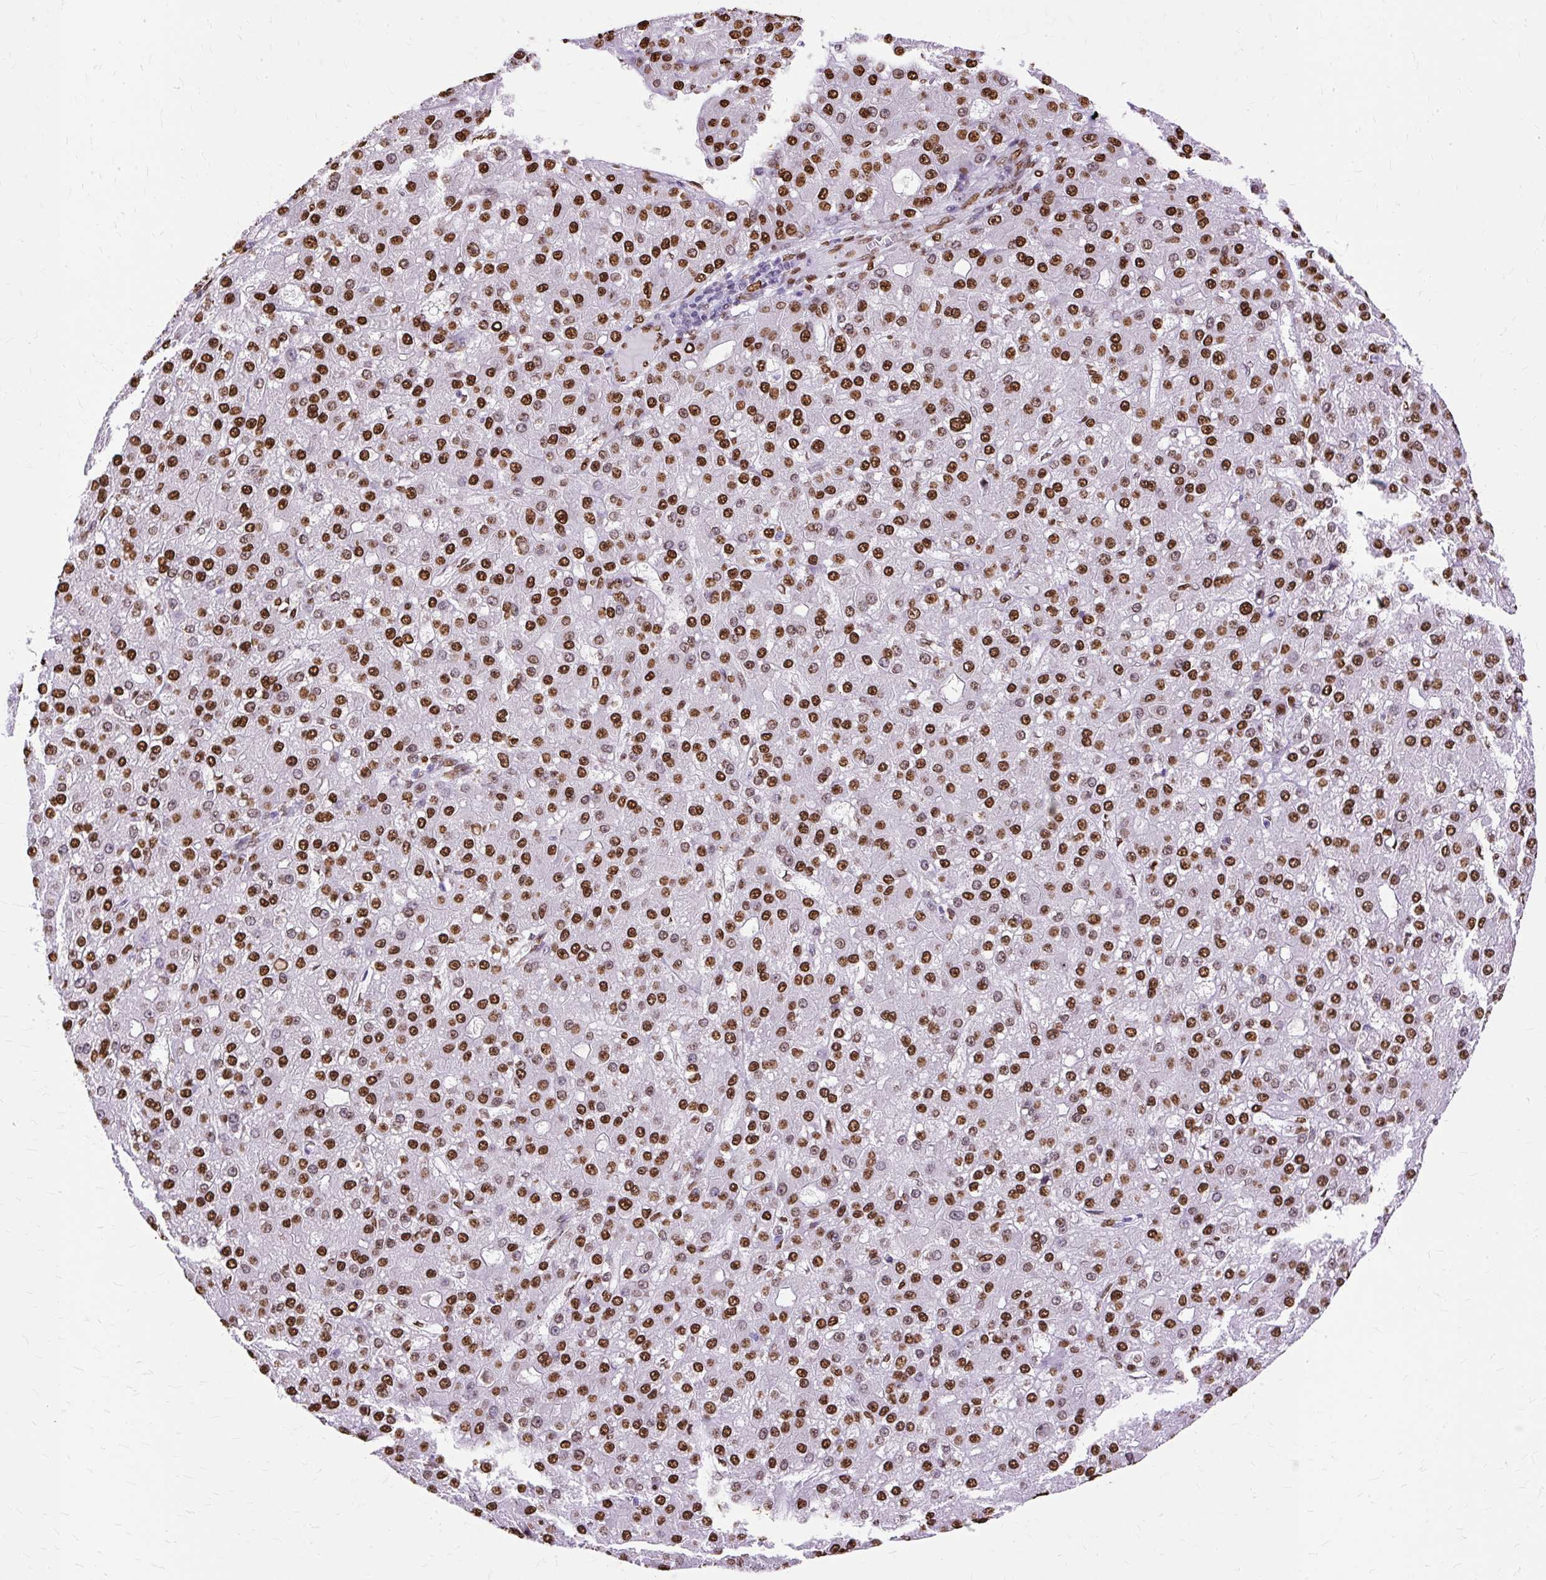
{"staining": {"intensity": "strong", "quantity": ">75%", "location": "nuclear"}, "tissue": "liver cancer", "cell_type": "Tumor cells", "image_type": "cancer", "snomed": [{"axis": "morphology", "description": "Carcinoma, Hepatocellular, NOS"}, {"axis": "topography", "description": "Liver"}], "caption": "The histopathology image displays a brown stain indicating the presence of a protein in the nuclear of tumor cells in liver cancer. The protein is shown in brown color, while the nuclei are stained blue.", "gene": "TMEM184C", "patient": {"sex": "male", "age": 67}}